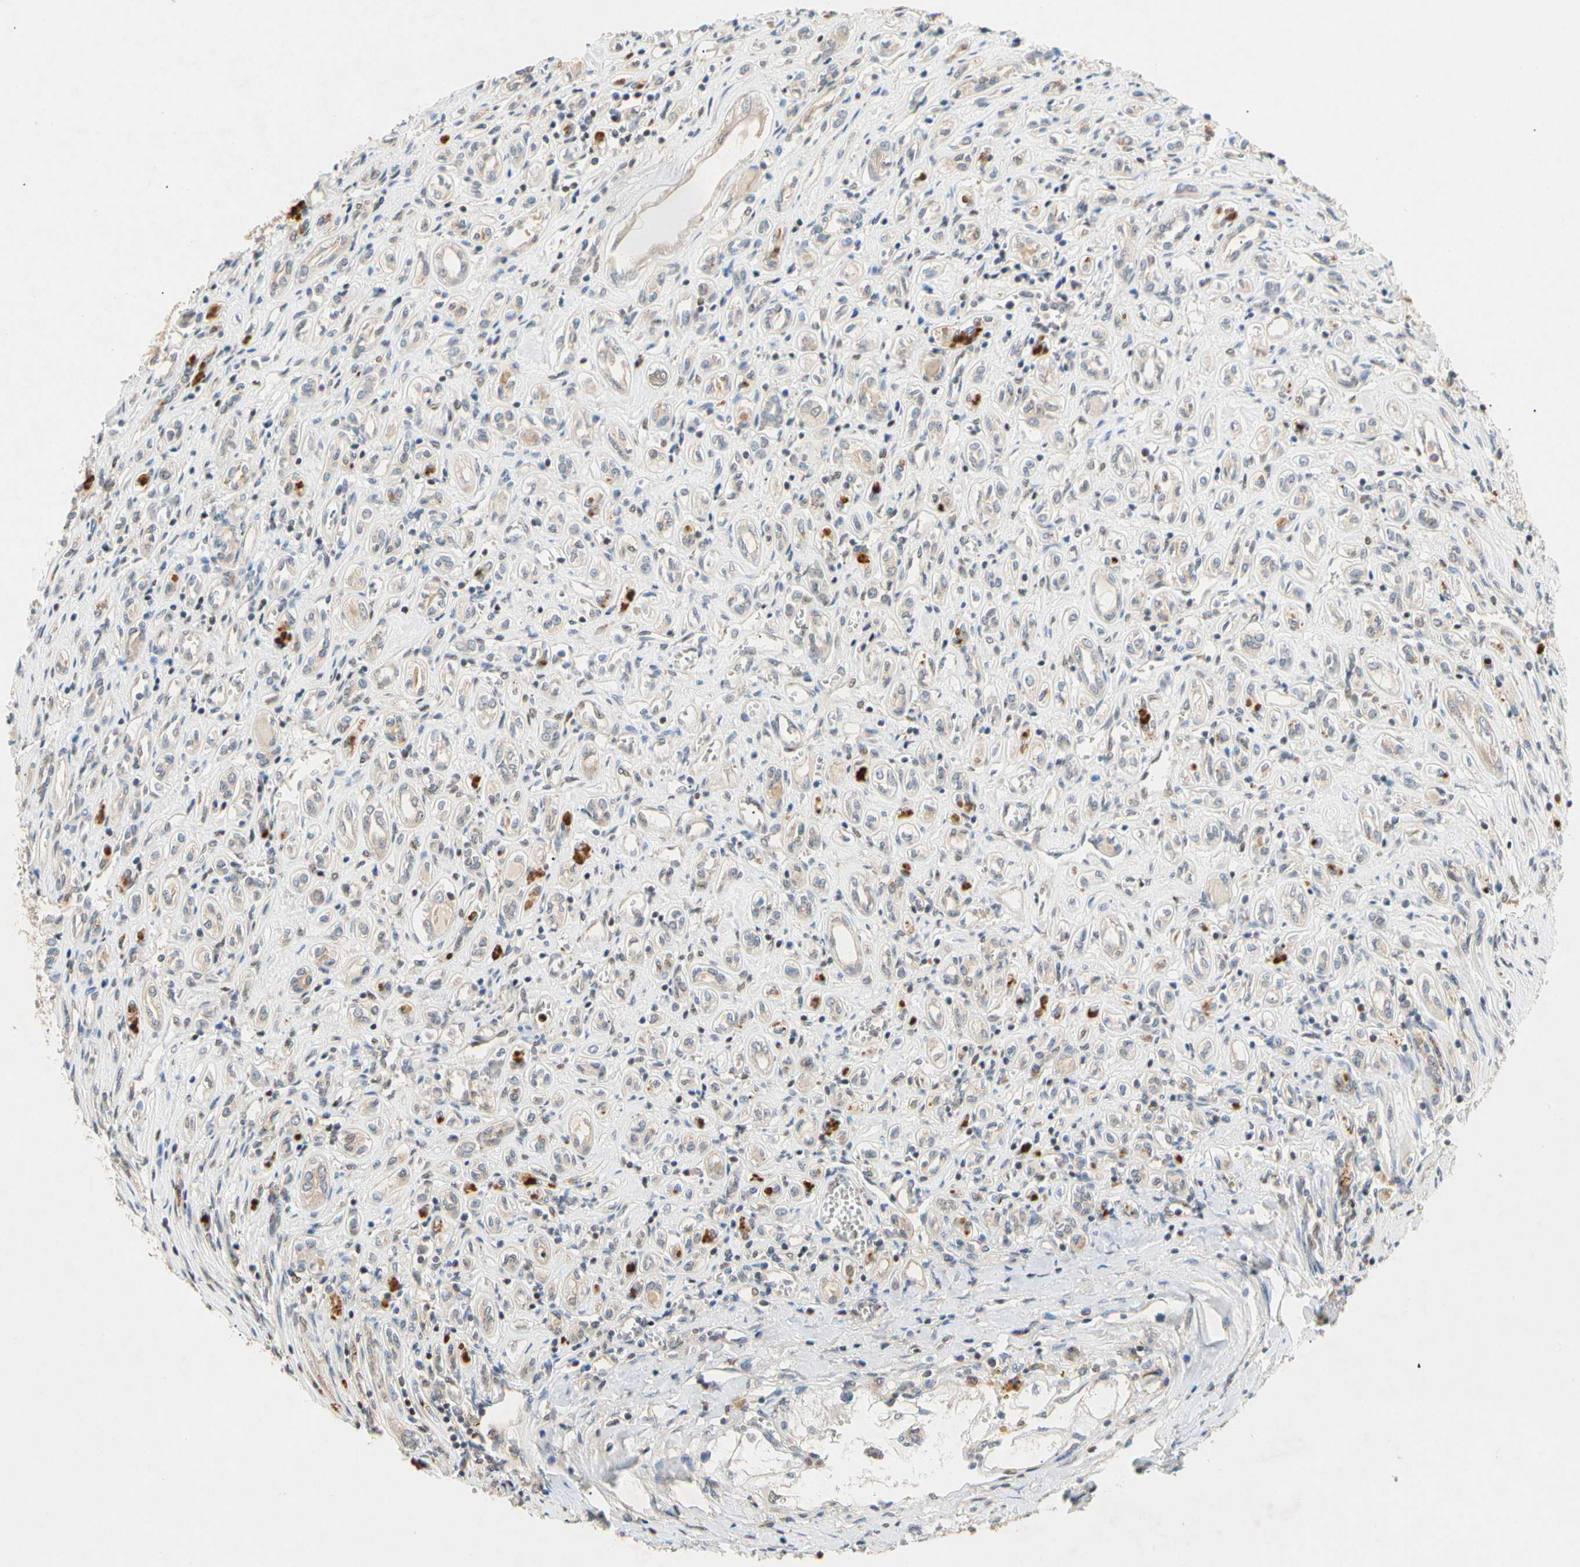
{"staining": {"intensity": "strong", "quantity": "<25%", "location": "nuclear"}, "tissue": "renal cancer", "cell_type": "Tumor cells", "image_type": "cancer", "snomed": [{"axis": "morphology", "description": "Adenocarcinoma, NOS"}, {"axis": "topography", "description": "Kidney"}], "caption": "The micrograph shows staining of renal adenocarcinoma, revealing strong nuclear protein positivity (brown color) within tumor cells.", "gene": "EIF1AX", "patient": {"sex": "female", "age": 70}}